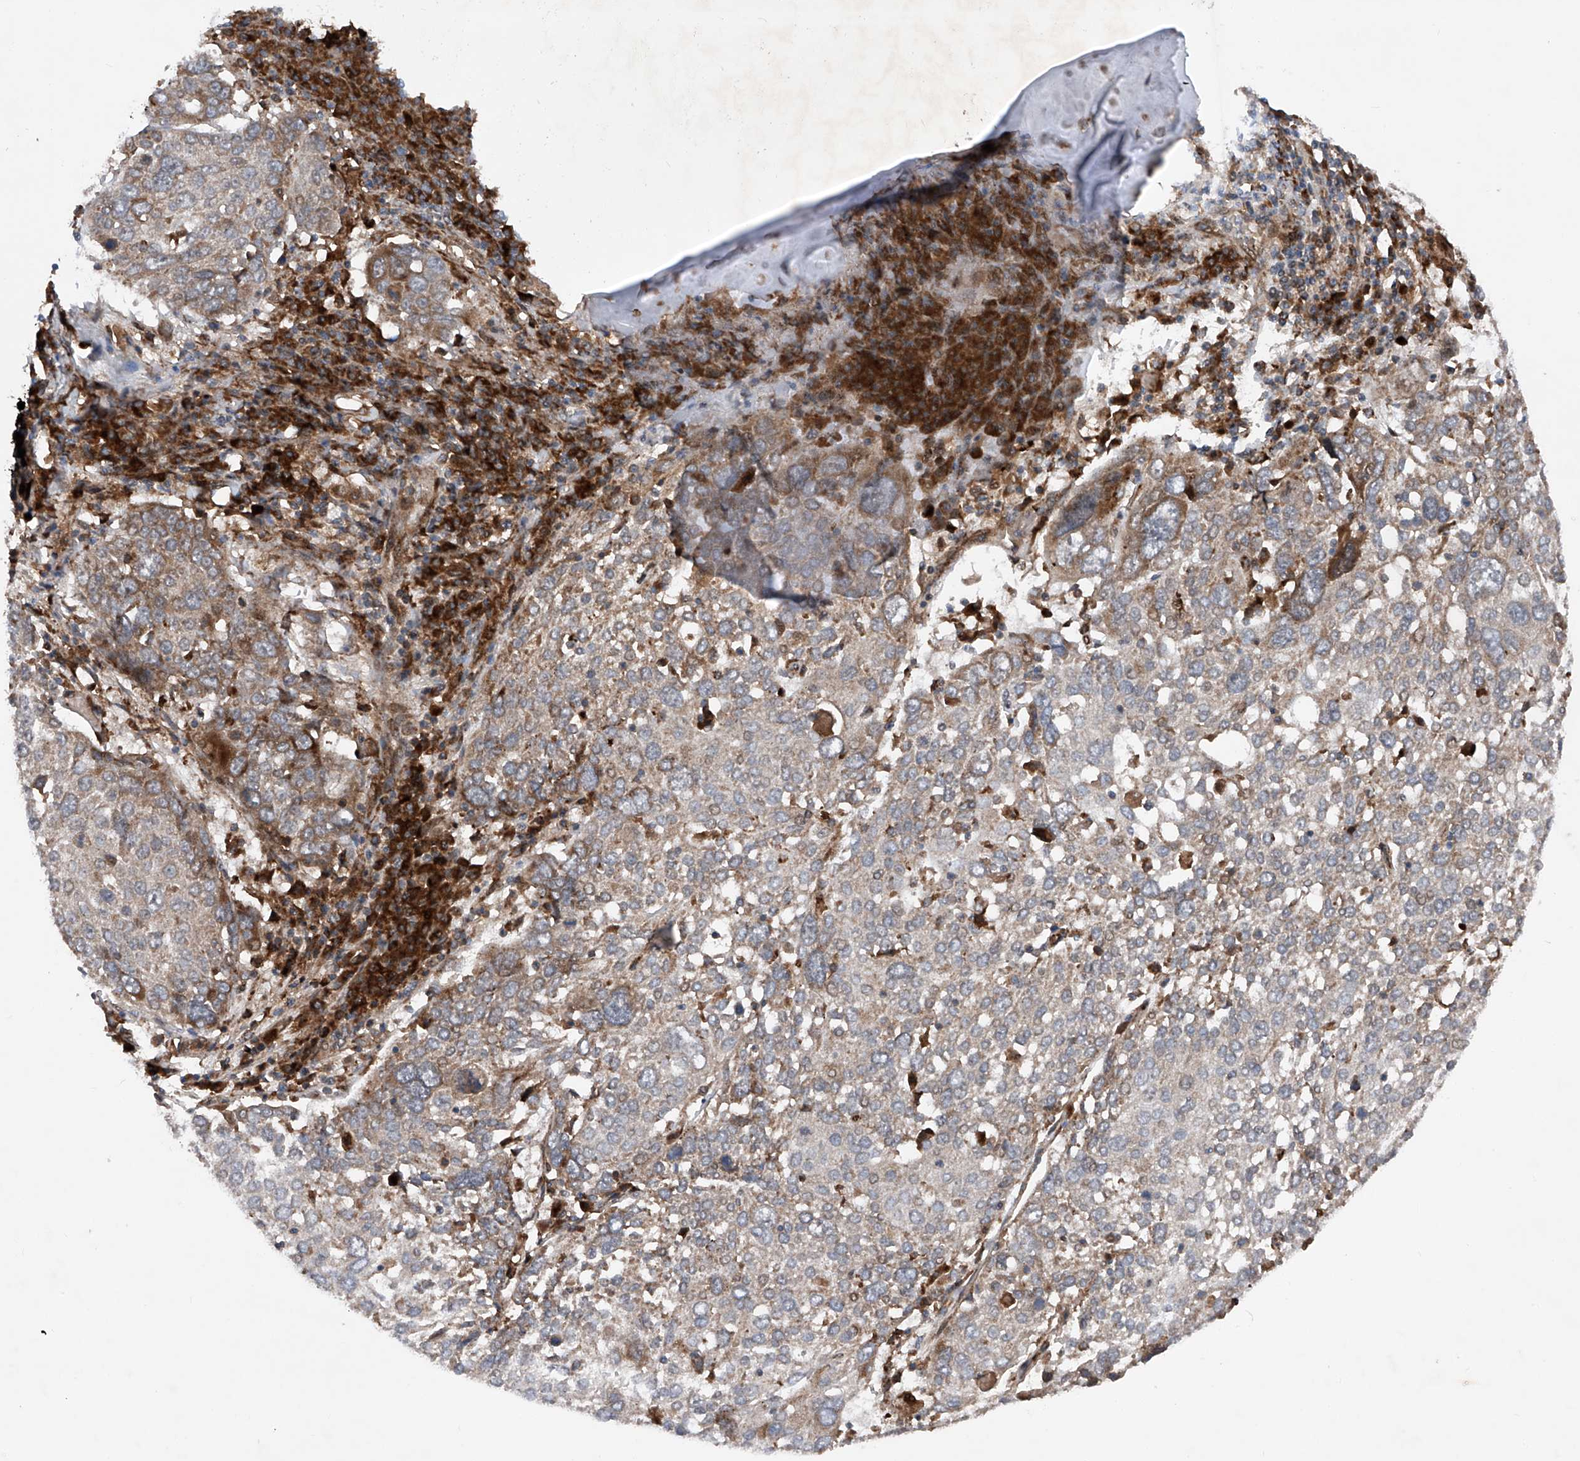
{"staining": {"intensity": "moderate", "quantity": ">75%", "location": "cytoplasmic/membranous"}, "tissue": "lung cancer", "cell_type": "Tumor cells", "image_type": "cancer", "snomed": [{"axis": "morphology", "description": "Squamous cell carcinoma, NOS"}, {"axis": "topography", "description": "Lung"}], "caption": "Protein staining of squamous cell carcinoma (lung) tissue shows moderate cytoplasmic/membranous positivity in about >75% of tumor cells.", "gene": "DAD1", "patient": {"sex": "male", "age": 65}}